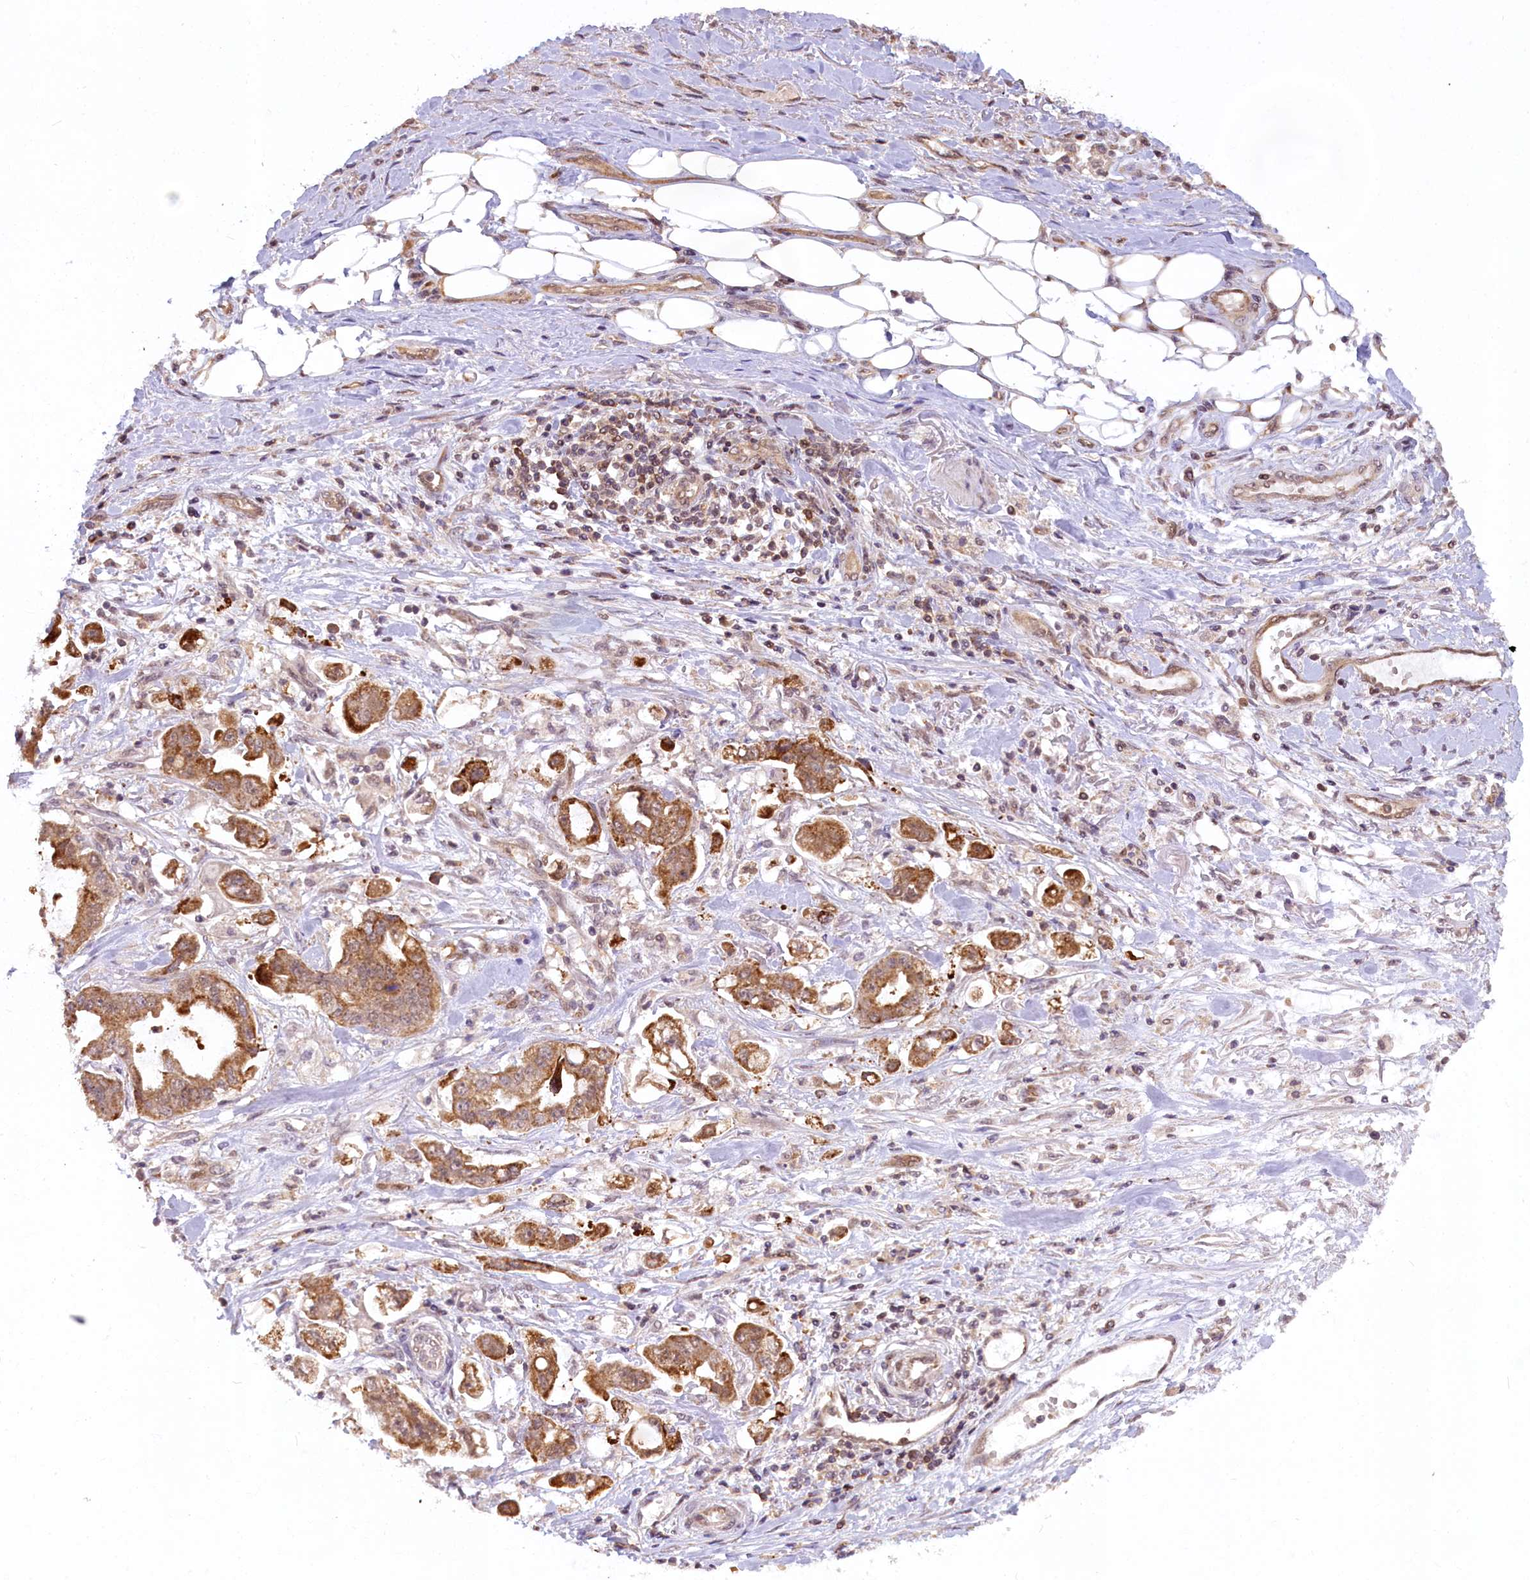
{"staining": {"intensity": "moderate", "quantity": ">75%", "location": "cytoplasmic/membranous"}, "tissue": "stomach cancer", "cell_type": "Tumor cells", "image_type": "cancer", "snomed": [{"axis": "morphology", "description": "Adenocarcinoma, NOS"}, {"axis": "topography", "description": "Stomach"}], "caption": "An image of stomach adenocarcinoma stained for a protein displays moderate cytoplasmic/membranous brown staining in tumor cells. (DAB IHC, brown staining for protein, blue staining for nuclei).", "gene": "CARD8", "patient": {"sex": "male", "age": 62}}